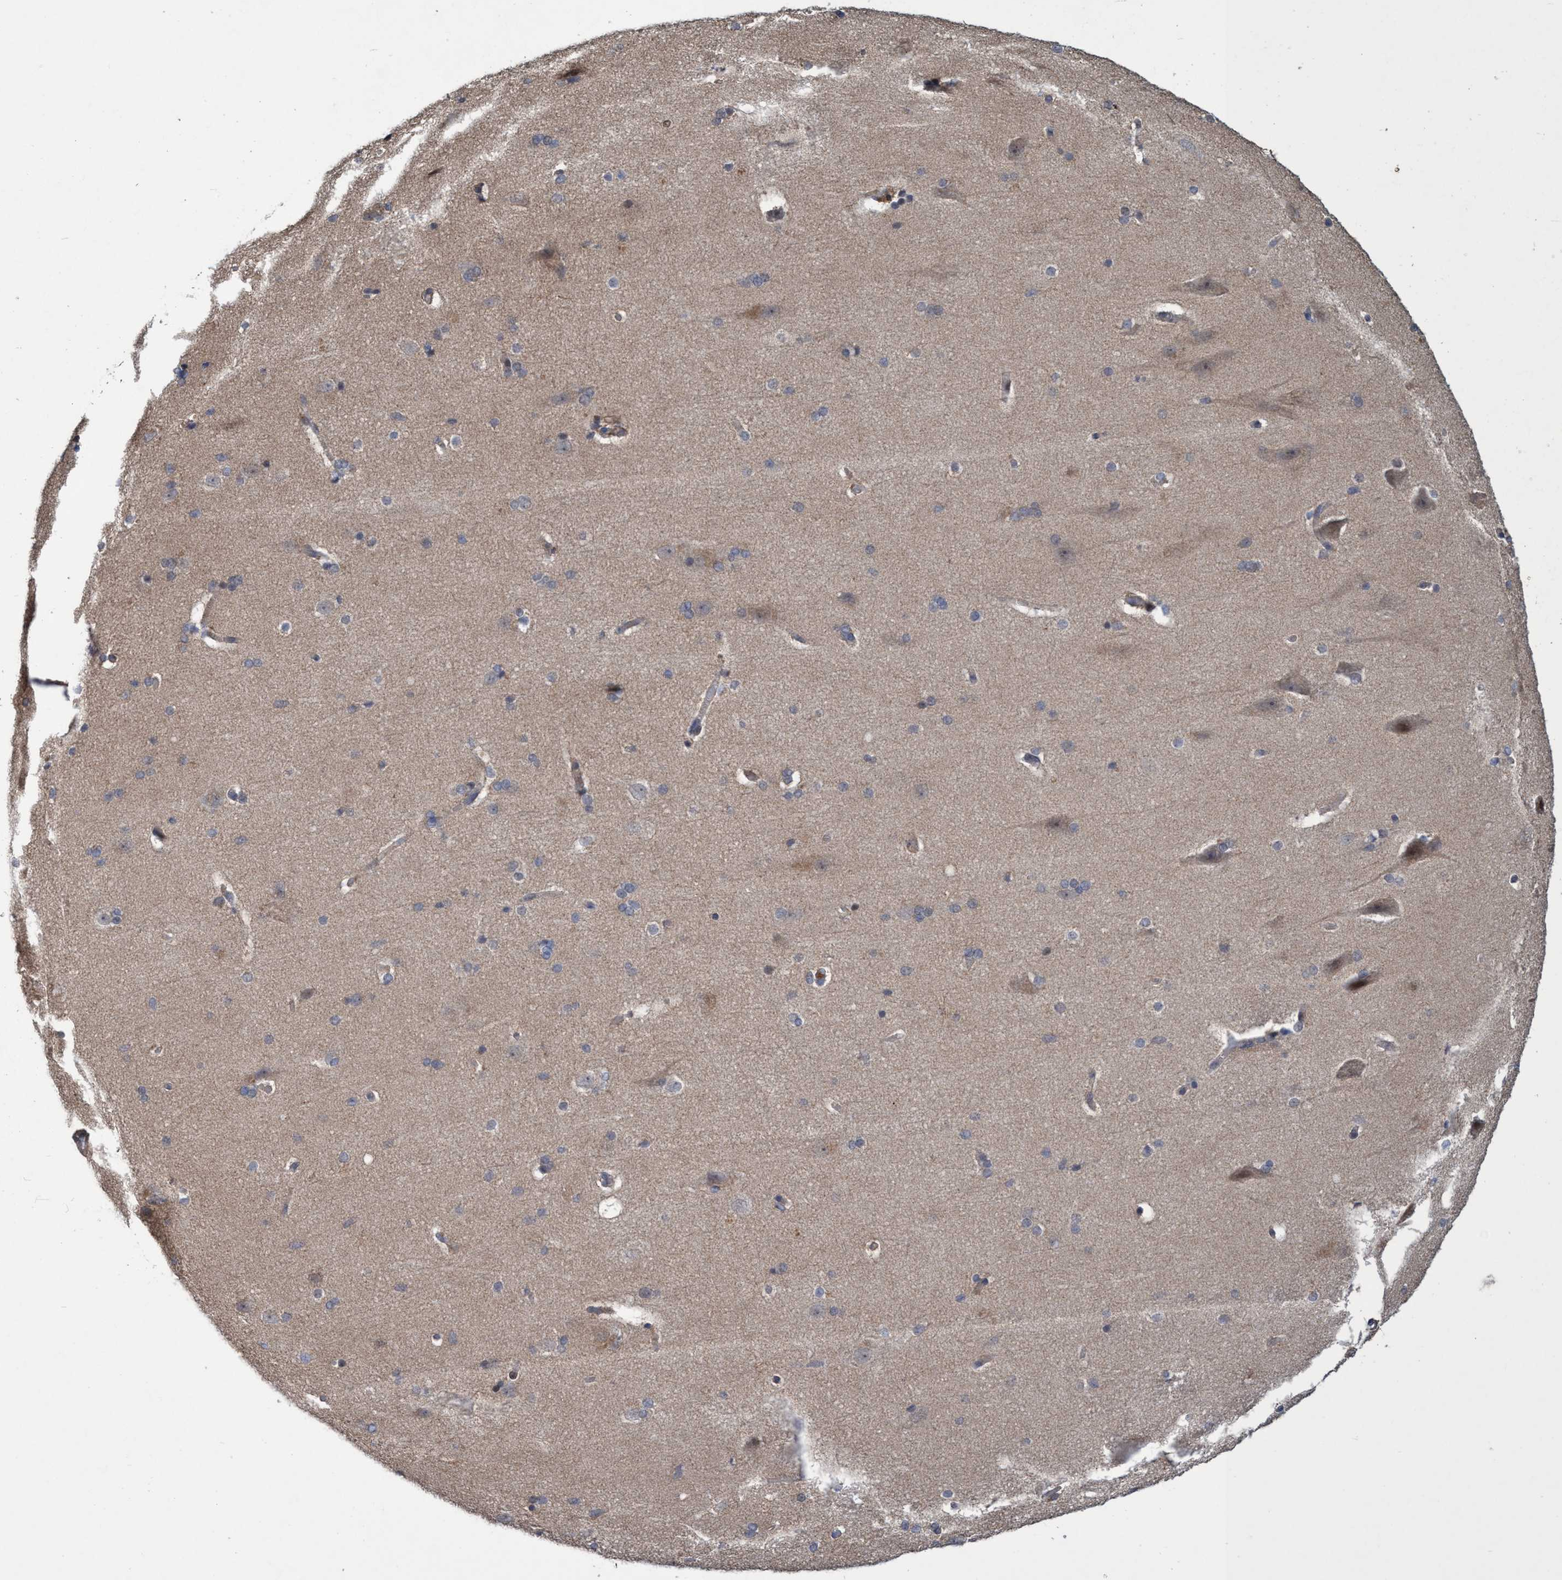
{"staining": {"intensity": "weak", "quantity": "25%-75%", "location": "cytoplasmic/membranous"}, "tissue": "cerebral cortex", "cell_type": "Endothelial cells", "image_type": "normal", "snomed": [{"axis": "morphology", "description": "Normal tissue, NOS"}, {"axis": "topography", "description": "Cerebral cortex"}, {"axis": "topography", "description": "Hippocampus"}], "caption": "Cerebral cortex stained with a brown dye displays weak cytoplasmic/membranous positive expression in about 25%-75% of endothelial cells.", "gene": "ZNF677", "patient": {"sex": "female", "age": 19}}